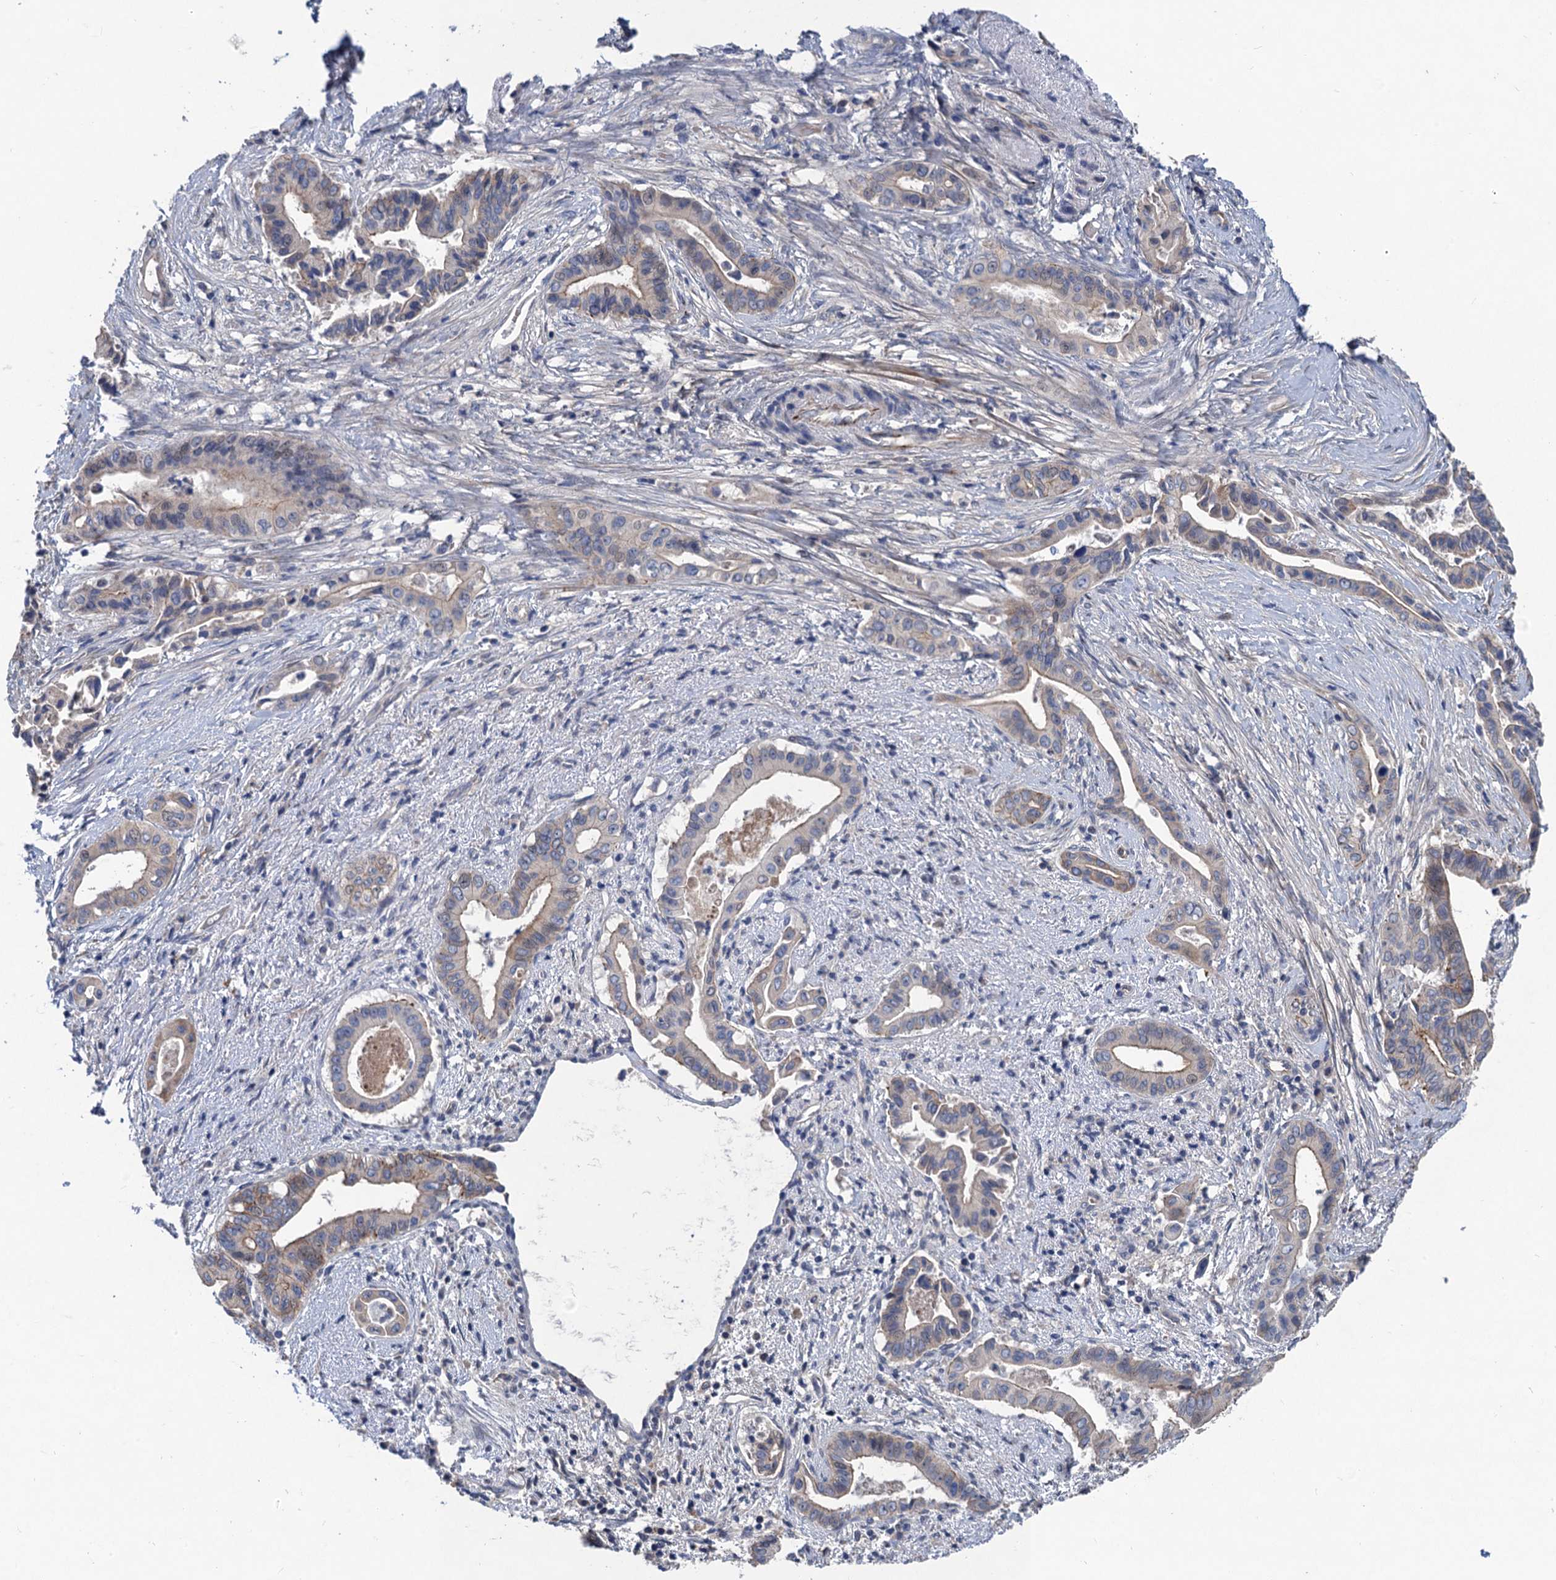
{"staining": {"intensity": "moderate", "quantity": "<25%", "location": "cytoplasmic/membranous"}, "tissue": "pancreatic cancer", "cell_type": "Tumor cells", "image_type": "cancer", "snomed": [{"axis": "morphology", "description": "Adenocarcinoma, NOS"}, {"axis": "topography", "description": "Pancreas"}], "caption": "Tumor cells demonstrate moderate cytoplasmic/membranous positivity in about <25% of cells in pancreatic cancer.", "gene": "TRAF7", "patient": {"sex": "female", "age": 77}}